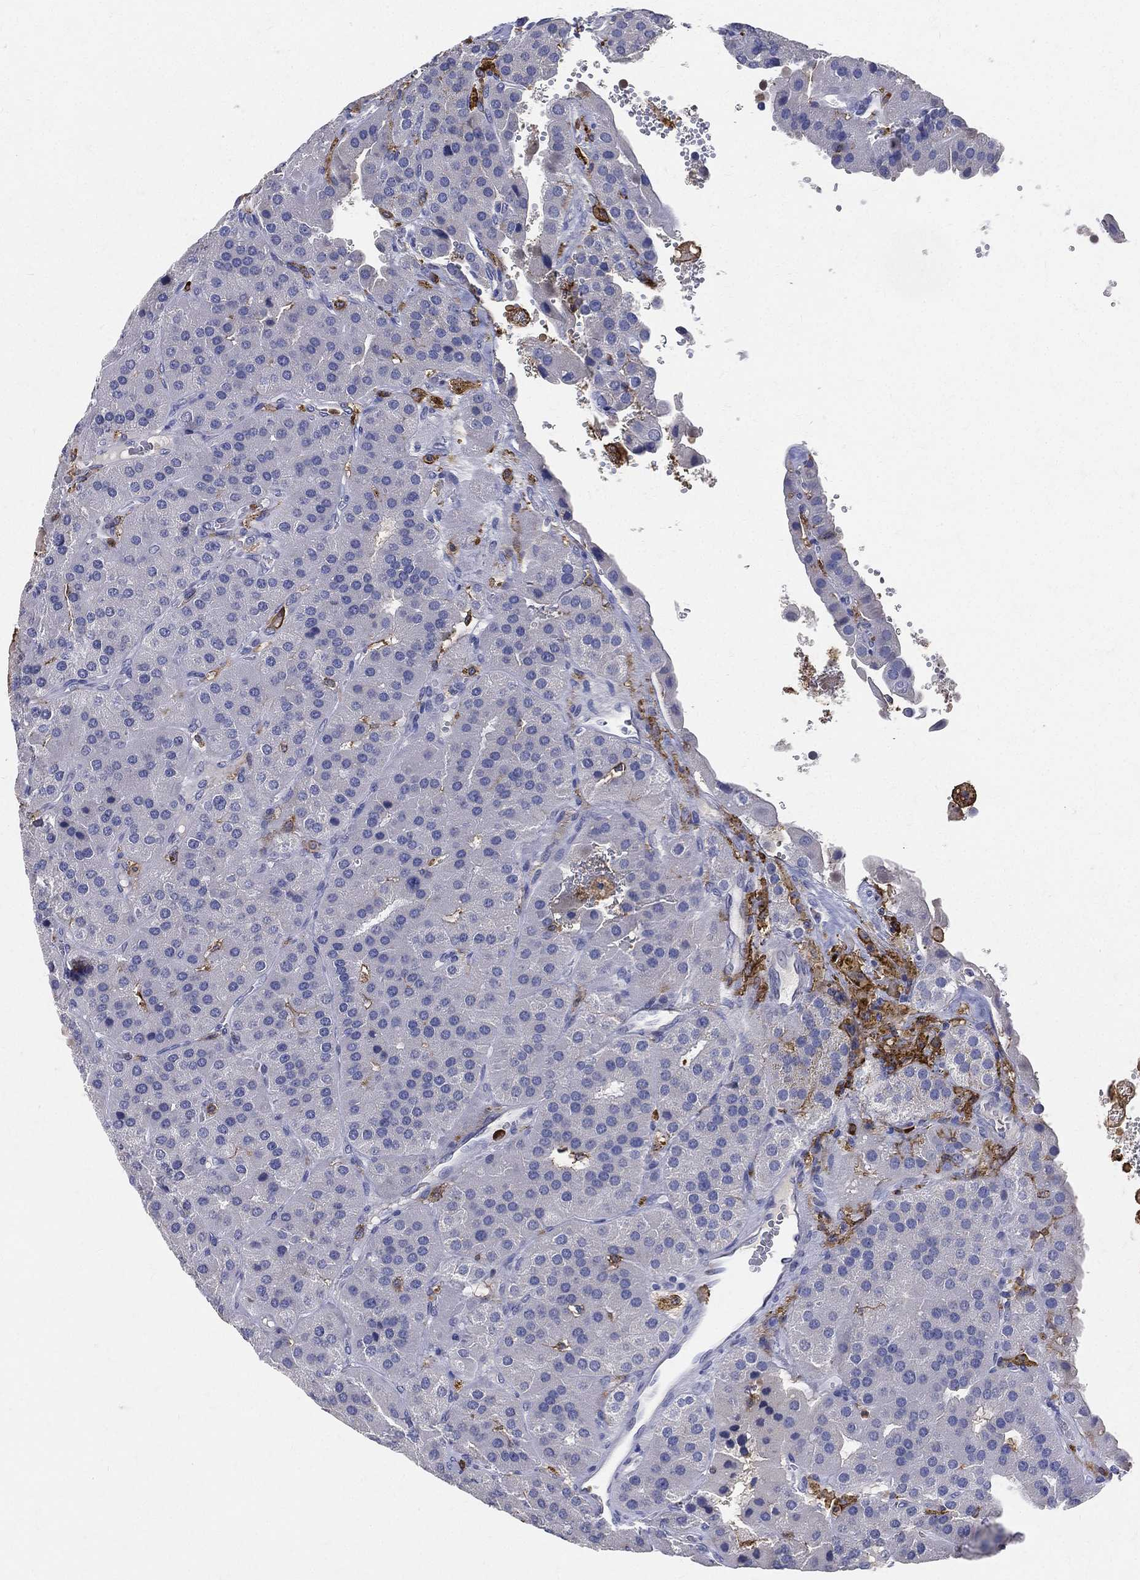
{"staining": {"intensity": "negative", "quantity": "none", "location": "none"}, "tissue": "parathyroid gland", "cell_type": "Glandular cells", "image_type": "normal", "snomed": [{"axis": "morphology", "description": "Normal tissue, NOS"}, {"axis": "morphology", "description": "Adenoma, NOS"}, {"axis": "topography", "description": "Parathyroid gland"}], "caption": "Immunohistochemistry image of unremarkable parathyroid gland: human parathyroid gland stained with DAB displays no significant protein expression in glandular cells.", "gene": "CD33", "patient": {"sex": "female", "age": 86}}